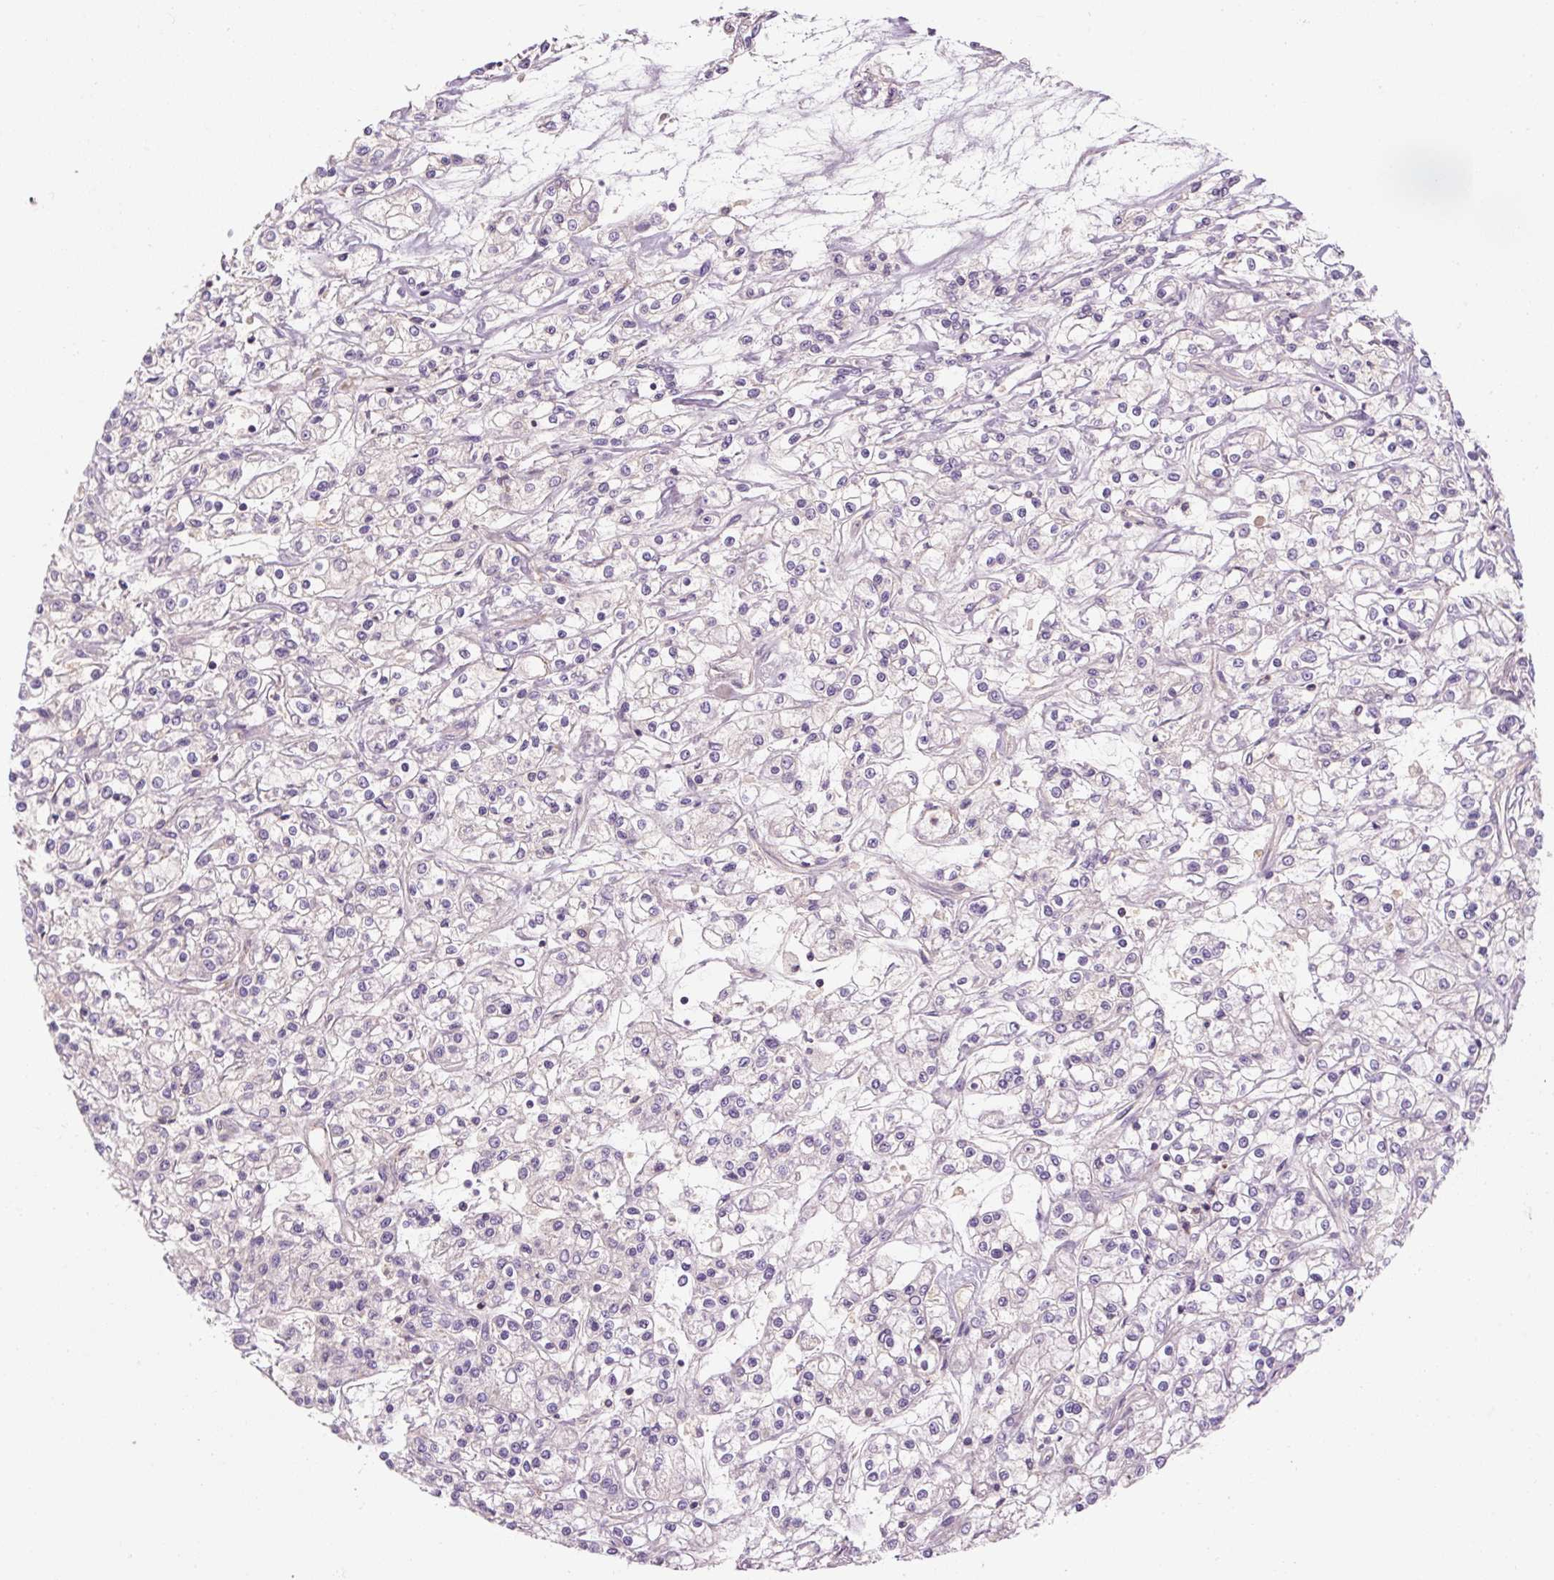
{"staining": {"intensity": "negative", "quantity": "none", "location": "none"}, "tissue": "renal cancer", "cell_type": "Tumor cells", "image_type": "cancer", "snomed": [{"axis": "morphology", "description": "Adenocarcinoma, NOS"}, {"axis": "topography", "description": "Kidney"}], "caption": "The histopathology image reveals no significant positivity in tumor cells of renal cancer.", "gene": "TIGD2", "patient": {"sex": "female", "age": 59}}